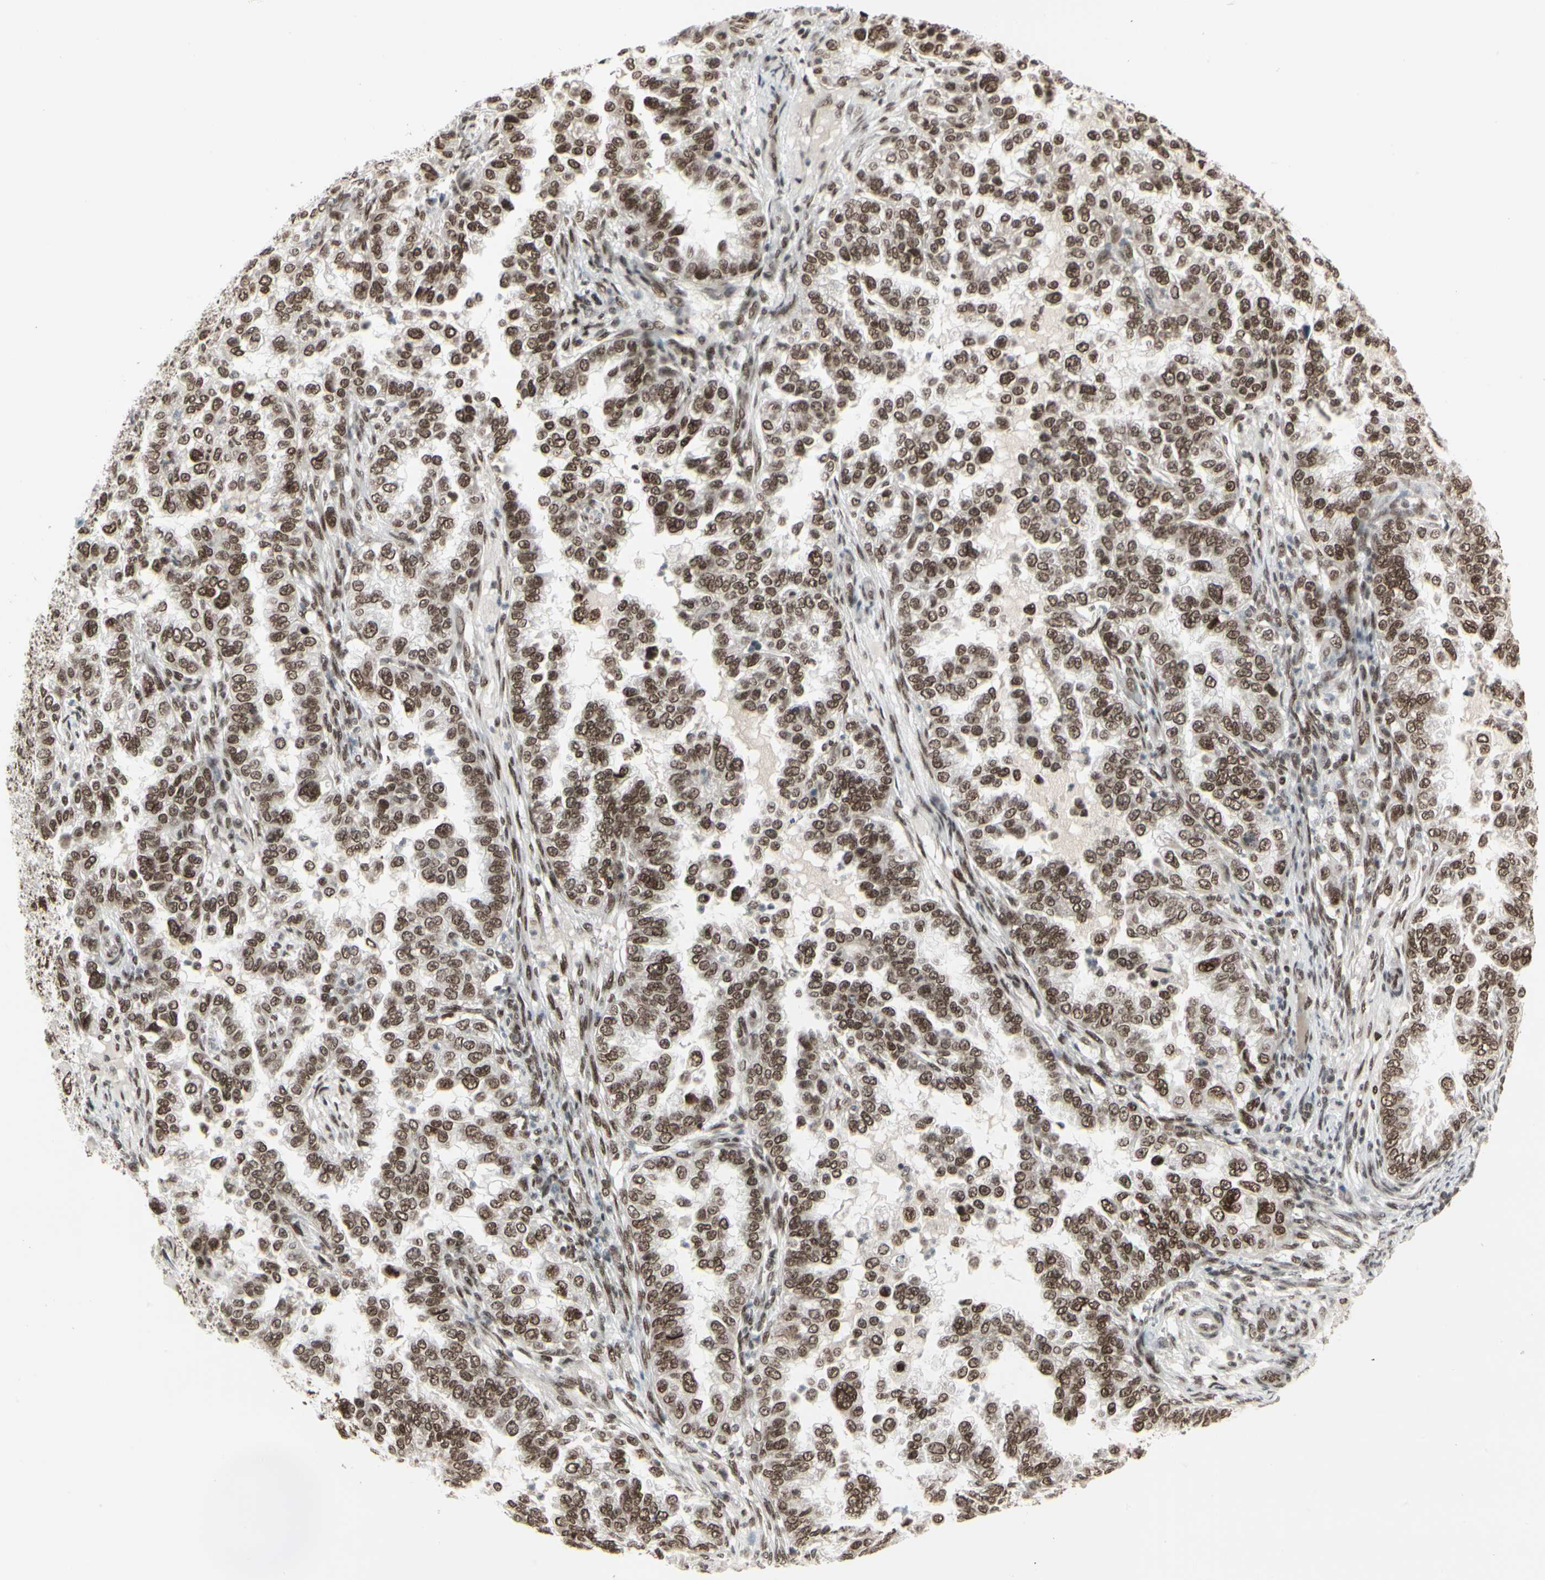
{"staining": {"intensity": "strong", "quantity": ">75%", "location": "nuclear"}, "tissue": "endometrial cancer", "cell_type": "Tumor cells", "image_type": "cancer", "snomed": [{"axis": "morphology", "description": "Adenocarcinoma, NOS"}, {"axis": "topography", "description": "Endometrium"}], "caption": "Endometrial cancer stained for a protein reveals strong nuclear positivity in tumor cells.", "gene": "HMG20A", "patient": {"sex": "female", "age": 85}}